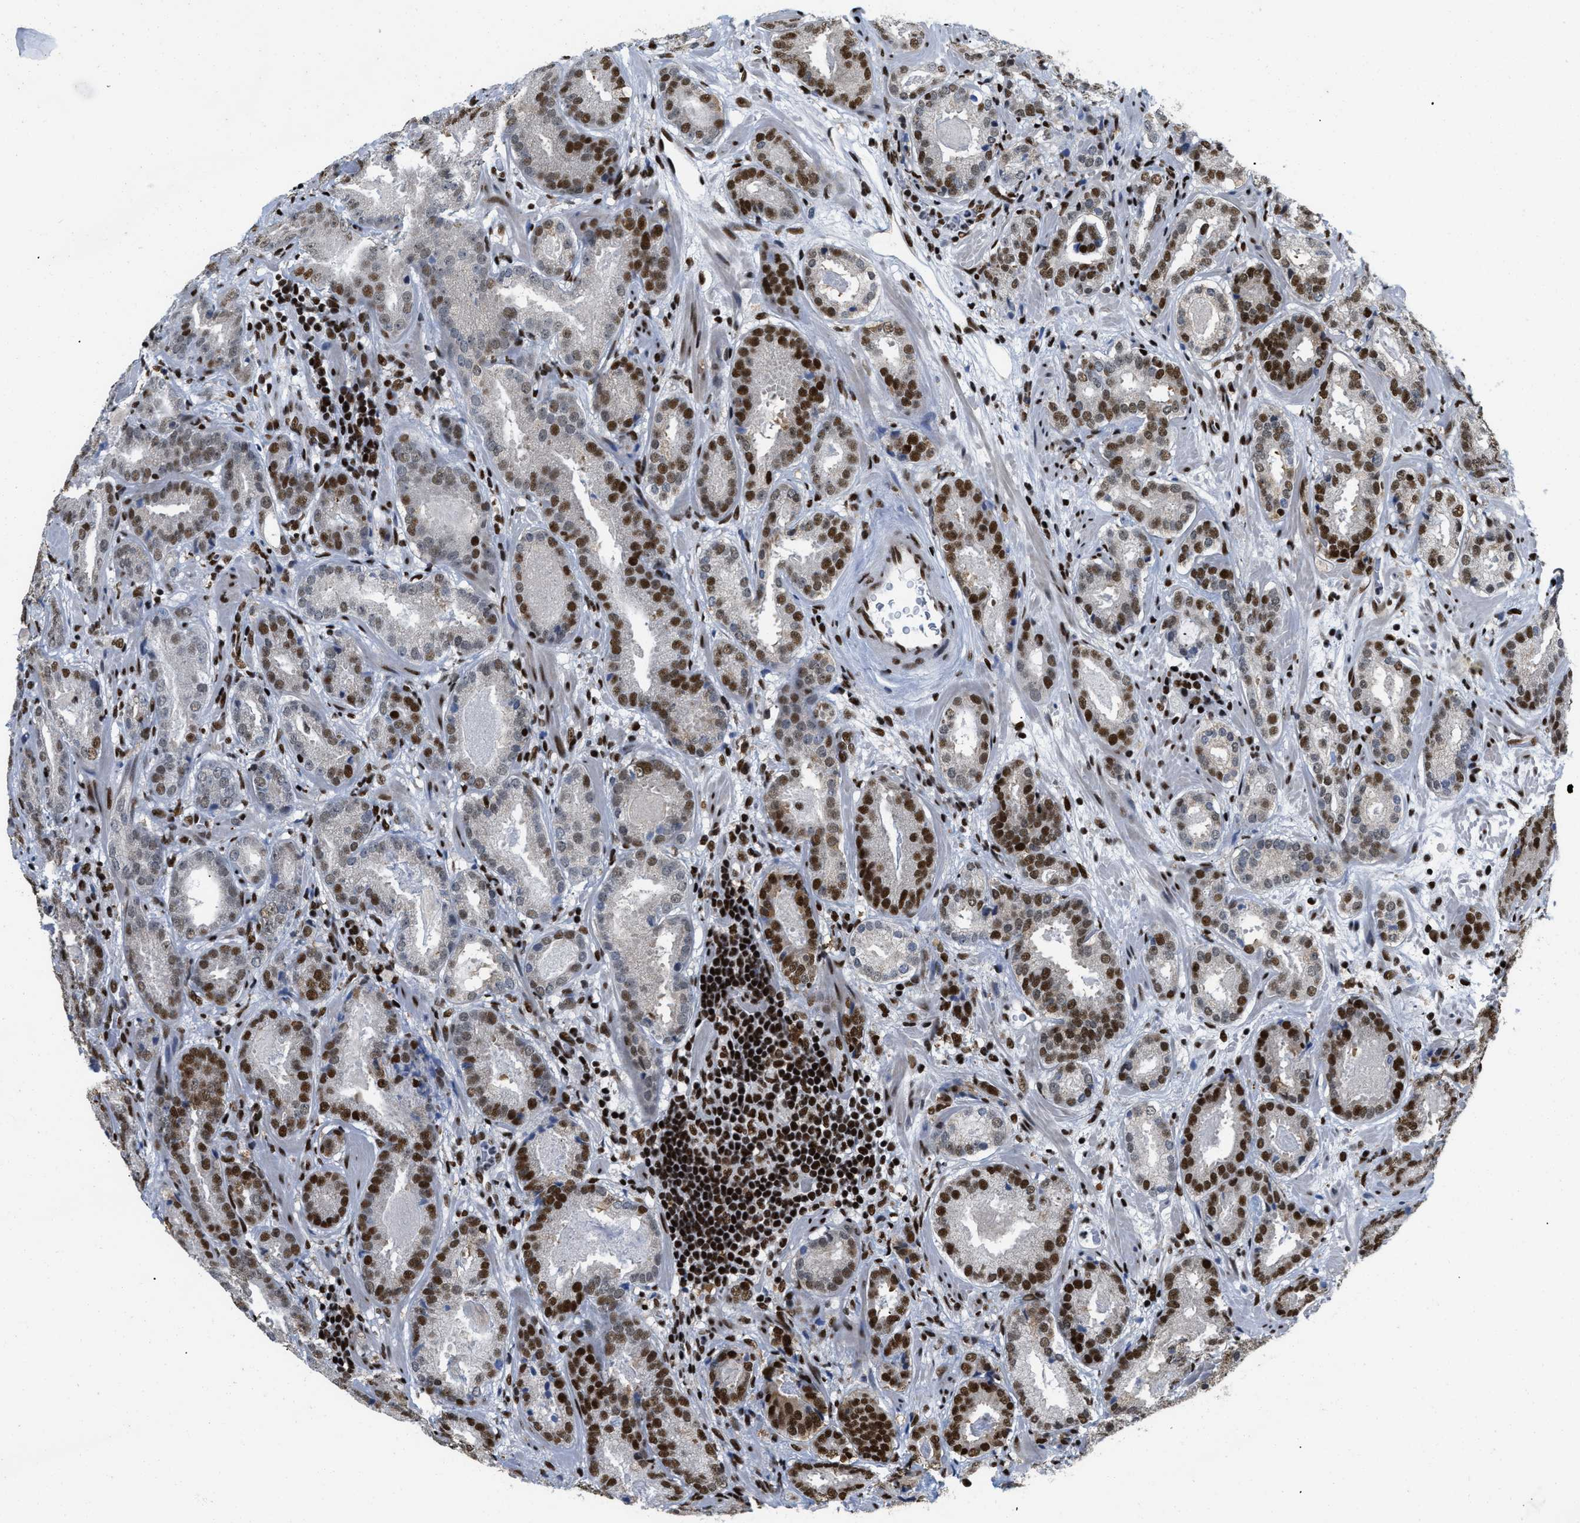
{"staining": {"intensity": "strong", "quantity": ">75%", "location": "nuclear"}, "tissue": "prostate cancer", "cell_type": "Tumor cells", "image_type": "cancer", "snomed": [{"axis": "morphology", "description": "Adenocarcinoma, Low grade"}, {"axis": "topography", "description": "Prostate"}], "caption": "IHC micrograph of neoplastic tissue: human prostate low-grade adenocarcinoma stained using immunohistochemistry (IHC) exhibits high levels of strong protein expression localized specifically in the nuclear of tumor cells, appearing as a nuclear brown color.", "gene": "CREB1", "patient": {"sex": "male", "age": 69}}